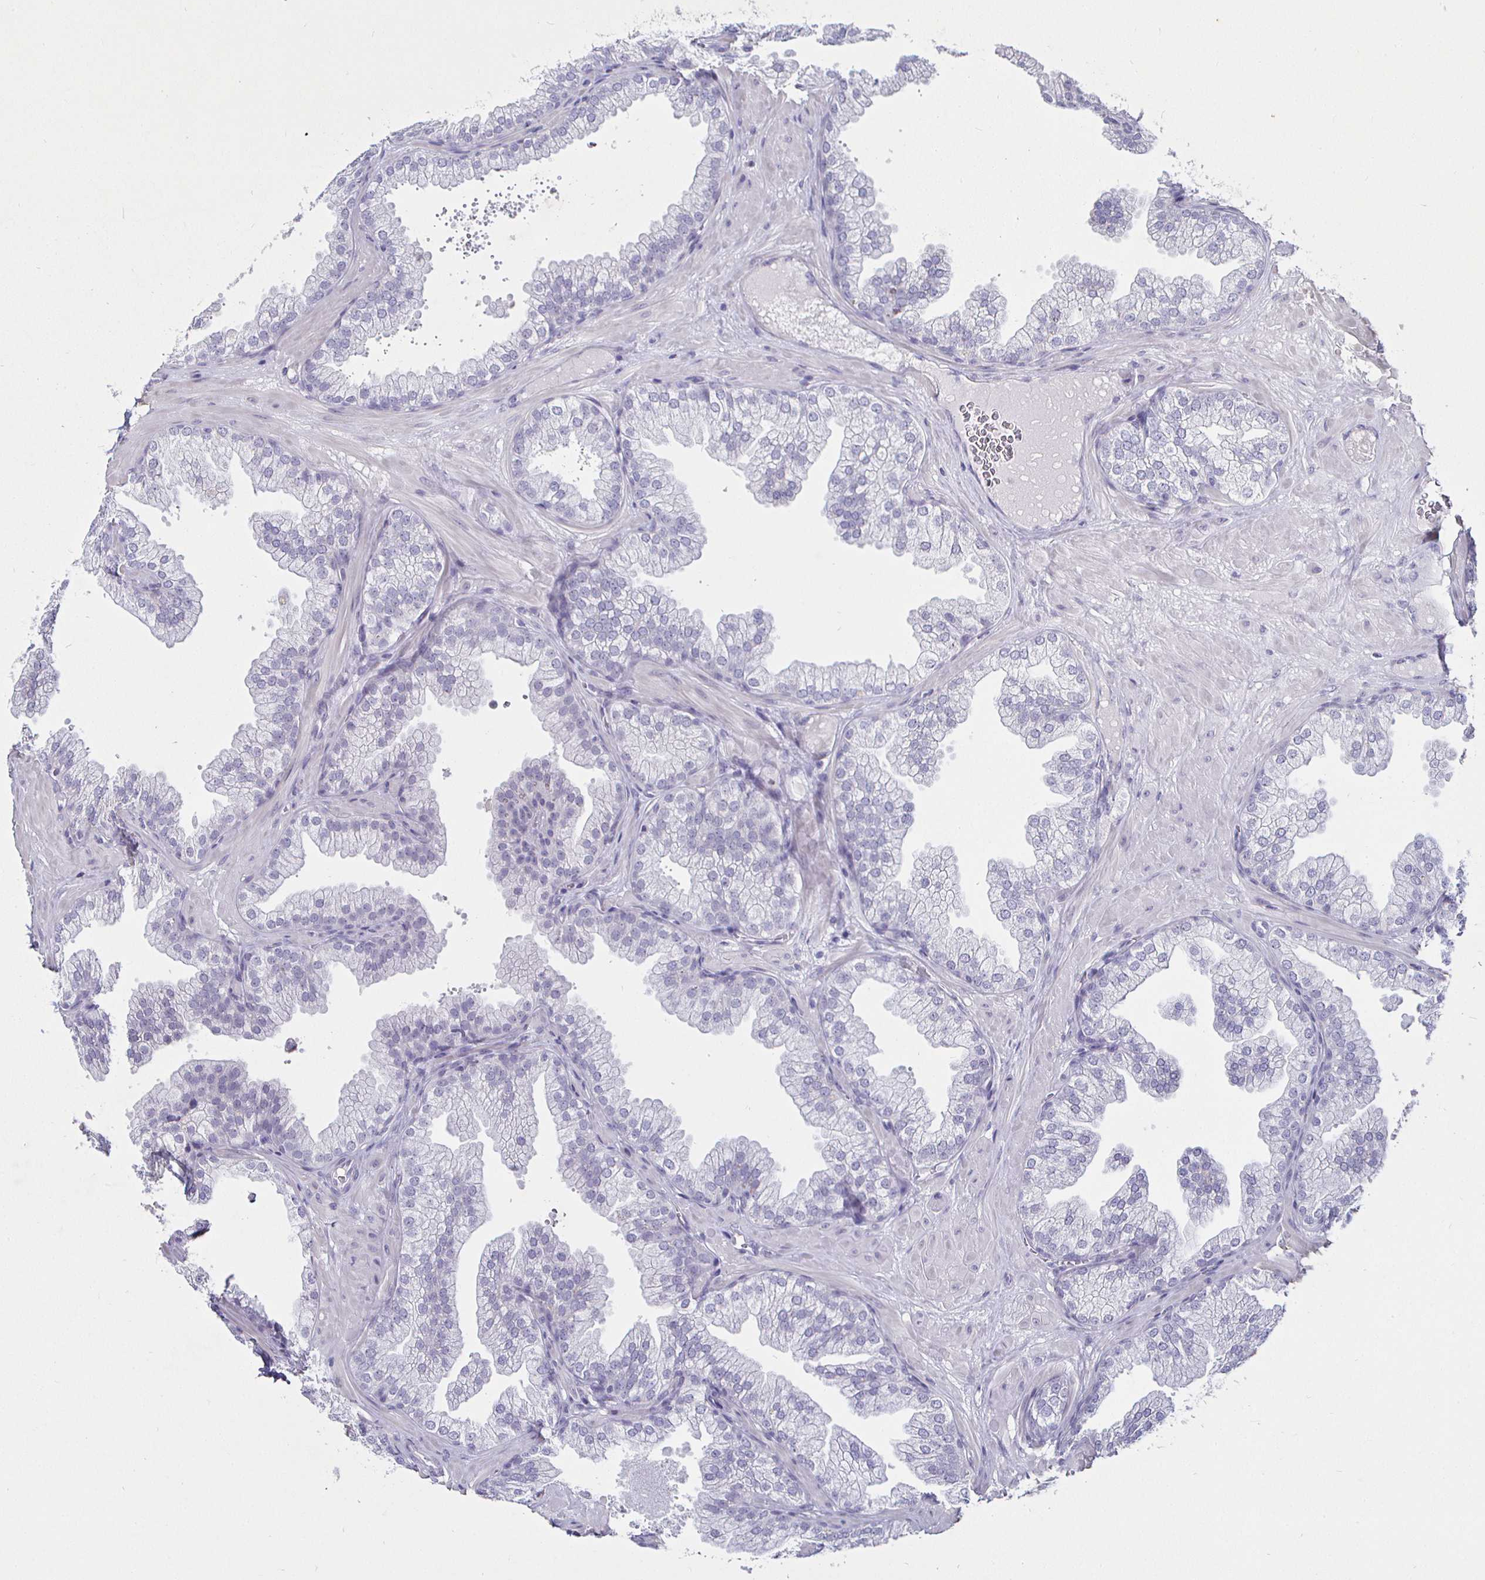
{"staining": {"intensity": "negative", "quantity": "none", "location": "none"}, "tissue": "prostate", "cell_type": "Glandular cells", "image_type": "normal", "snomed": [{"axis": "morphology", "description": "Normal tissue, NOS"}, {"axis": "topography", "description": "Prostate"}], "caption": "A high-resolution micrograph shows immunohistochemistry staining of benign prostate, which shows no significant positivity in glandular cells.", "gene": "MLH1", "patient": {"sex": "male", "age": 37}}